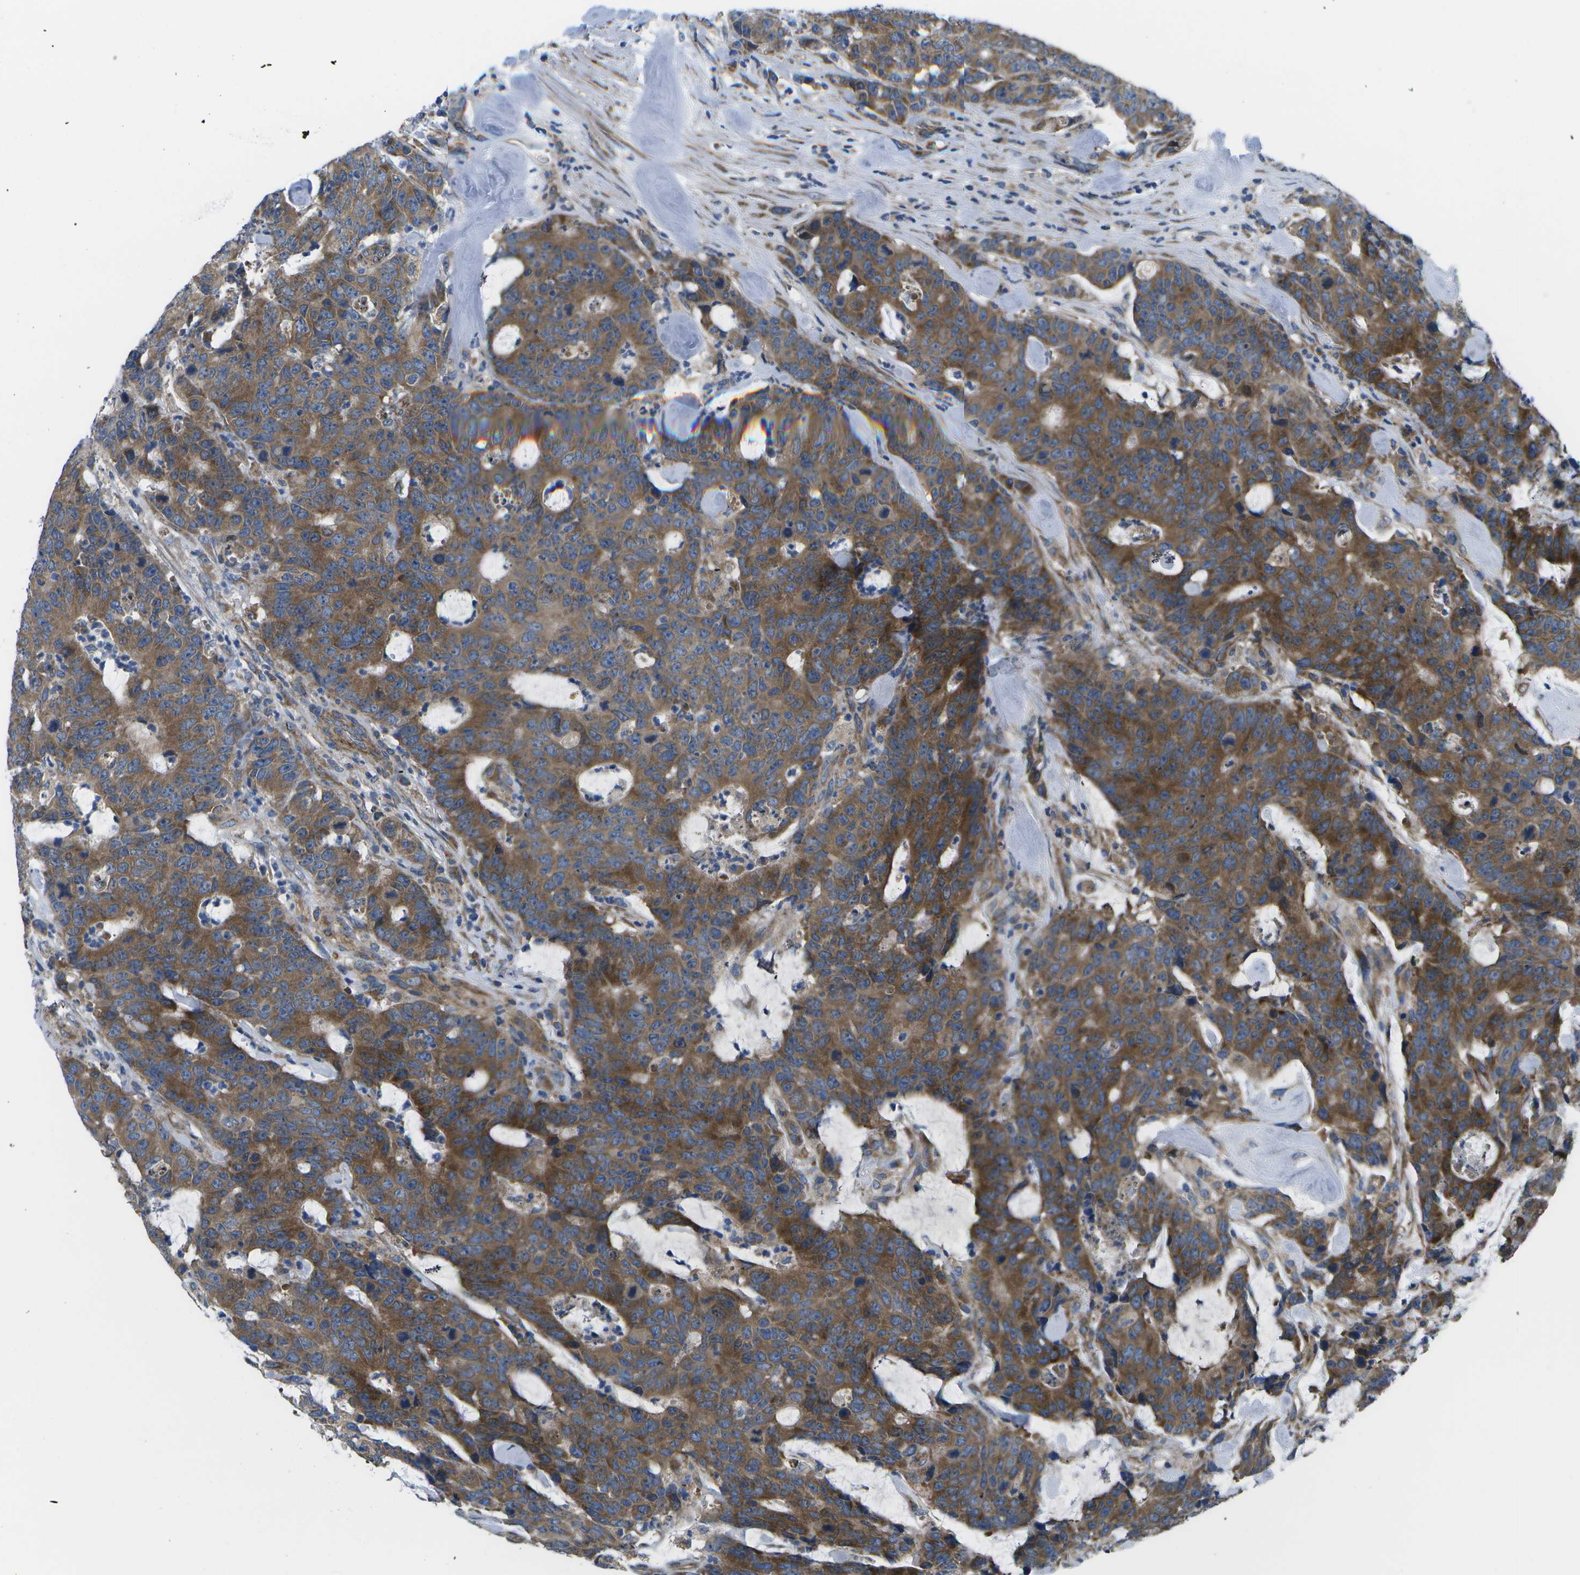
{"staining": {"intensity": "strong", "quantity": ">75%", "location": "cytoplasmic/membranous"}, "tissue": "colorectal cancer", "cell_type": "Tumor cells", "image_type": "cancer", "snomed": [{"axis": "morphology", "description": "Adenocarcinoma, NOS"}, {"axis": "topography", "description": "Colon"}], "caption": "IHC of adenocarcinoma (colorectal) exhibits high levels of strong cytoplasmic/membranous positivity in about >75% of tumor cells. (DAB (3,3'-diaminobenzidine) = brown stain, brightfield microscopy at high magnification).", "gene": "MVK", "patient": {"sex": "female", "age": 86}}